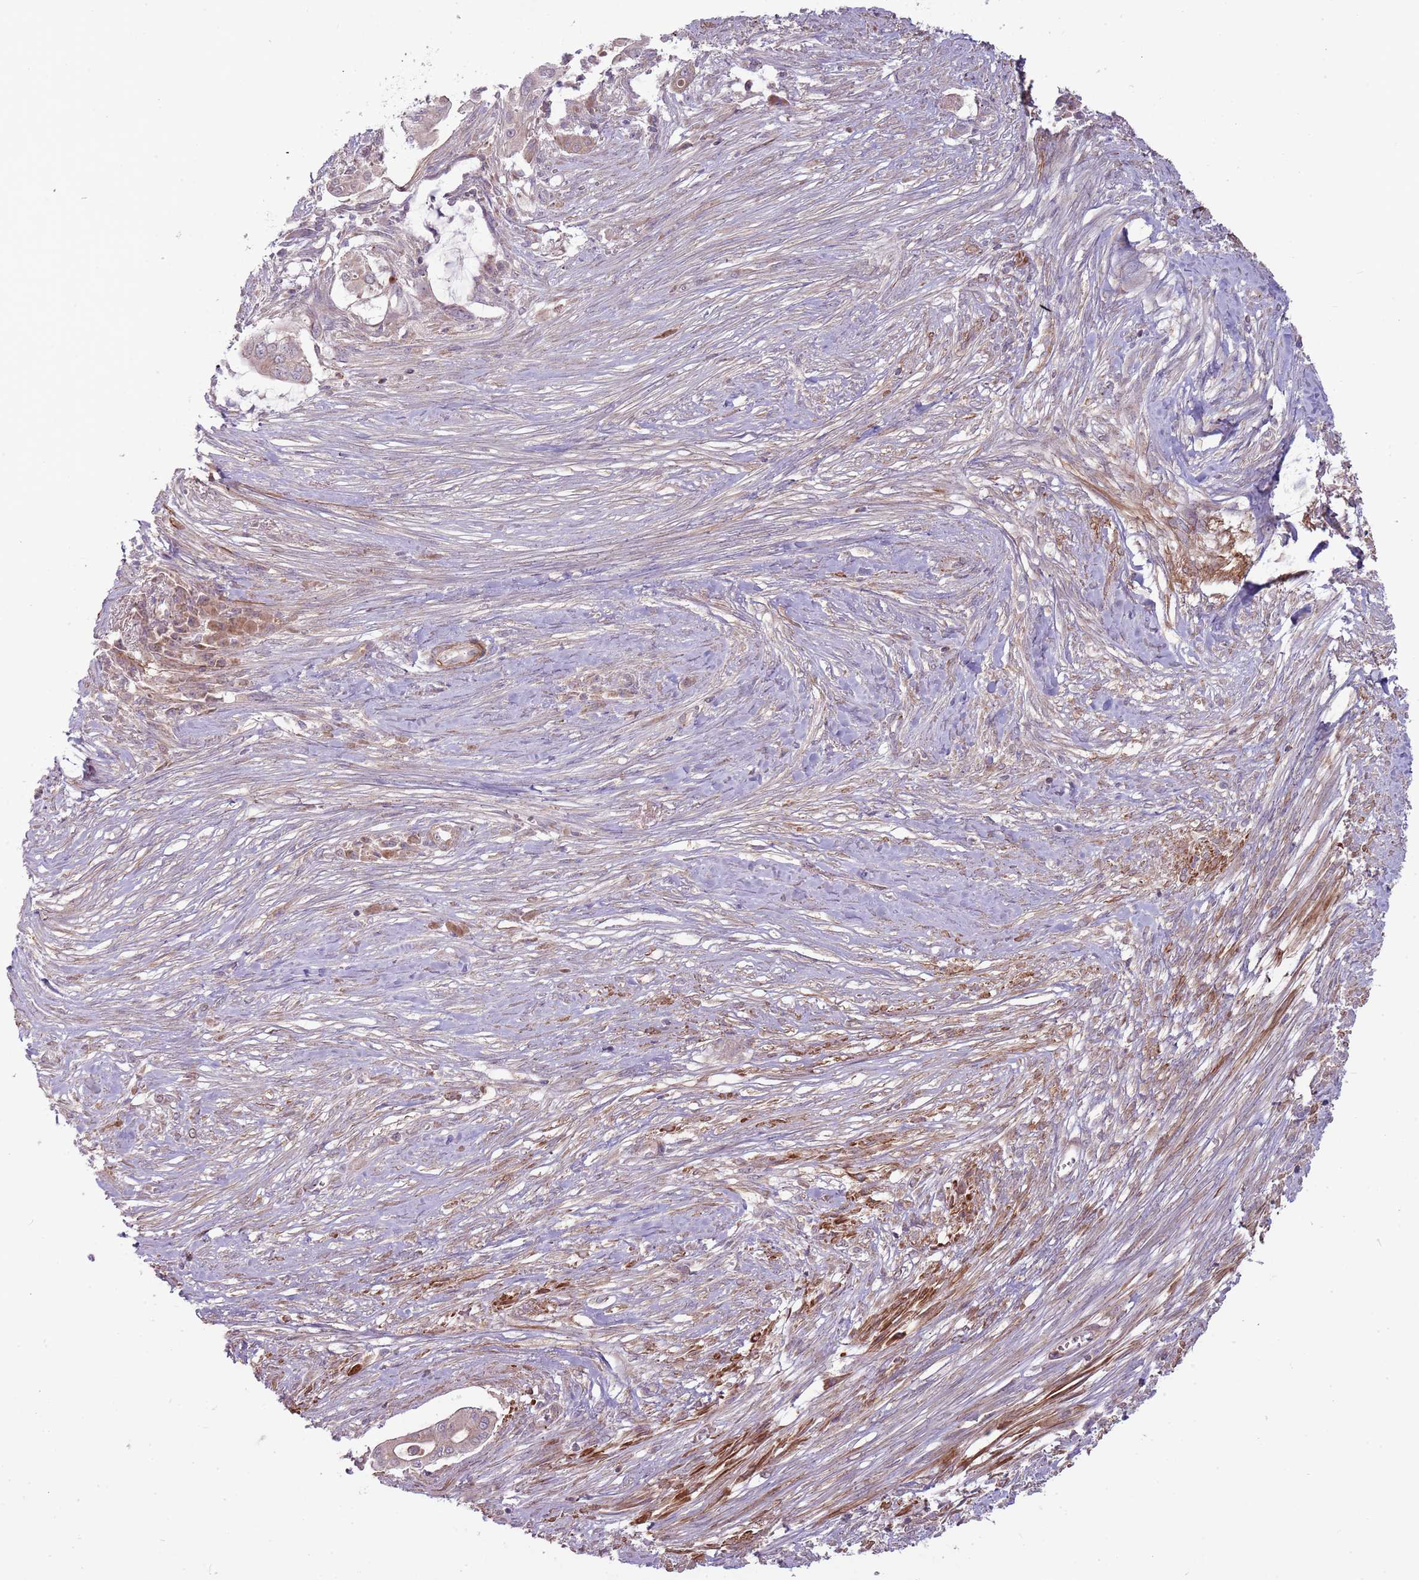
{"staining": {"intensity": "moderate", "quantity": "25%-75%", "location": "cytoplasmic/membranous"}, "tissue": "pancreatic cancer", "cell_type": "Tumor cells", "image_type": "cancer", "snomed": [{"axis": "morphology", "description": "Adenocarcinoma, NOS"}, {"axis": "topography", "description": "Pancreas"}], "caption": "Protein expression analysis of human pancreatic adenocarcinoma reveals moderate cytoplasmic/membranous positivity in about 25%-75% of tumor cells.", "gene": "DTD2", "patient": {"sex": "male", "age": 68}}